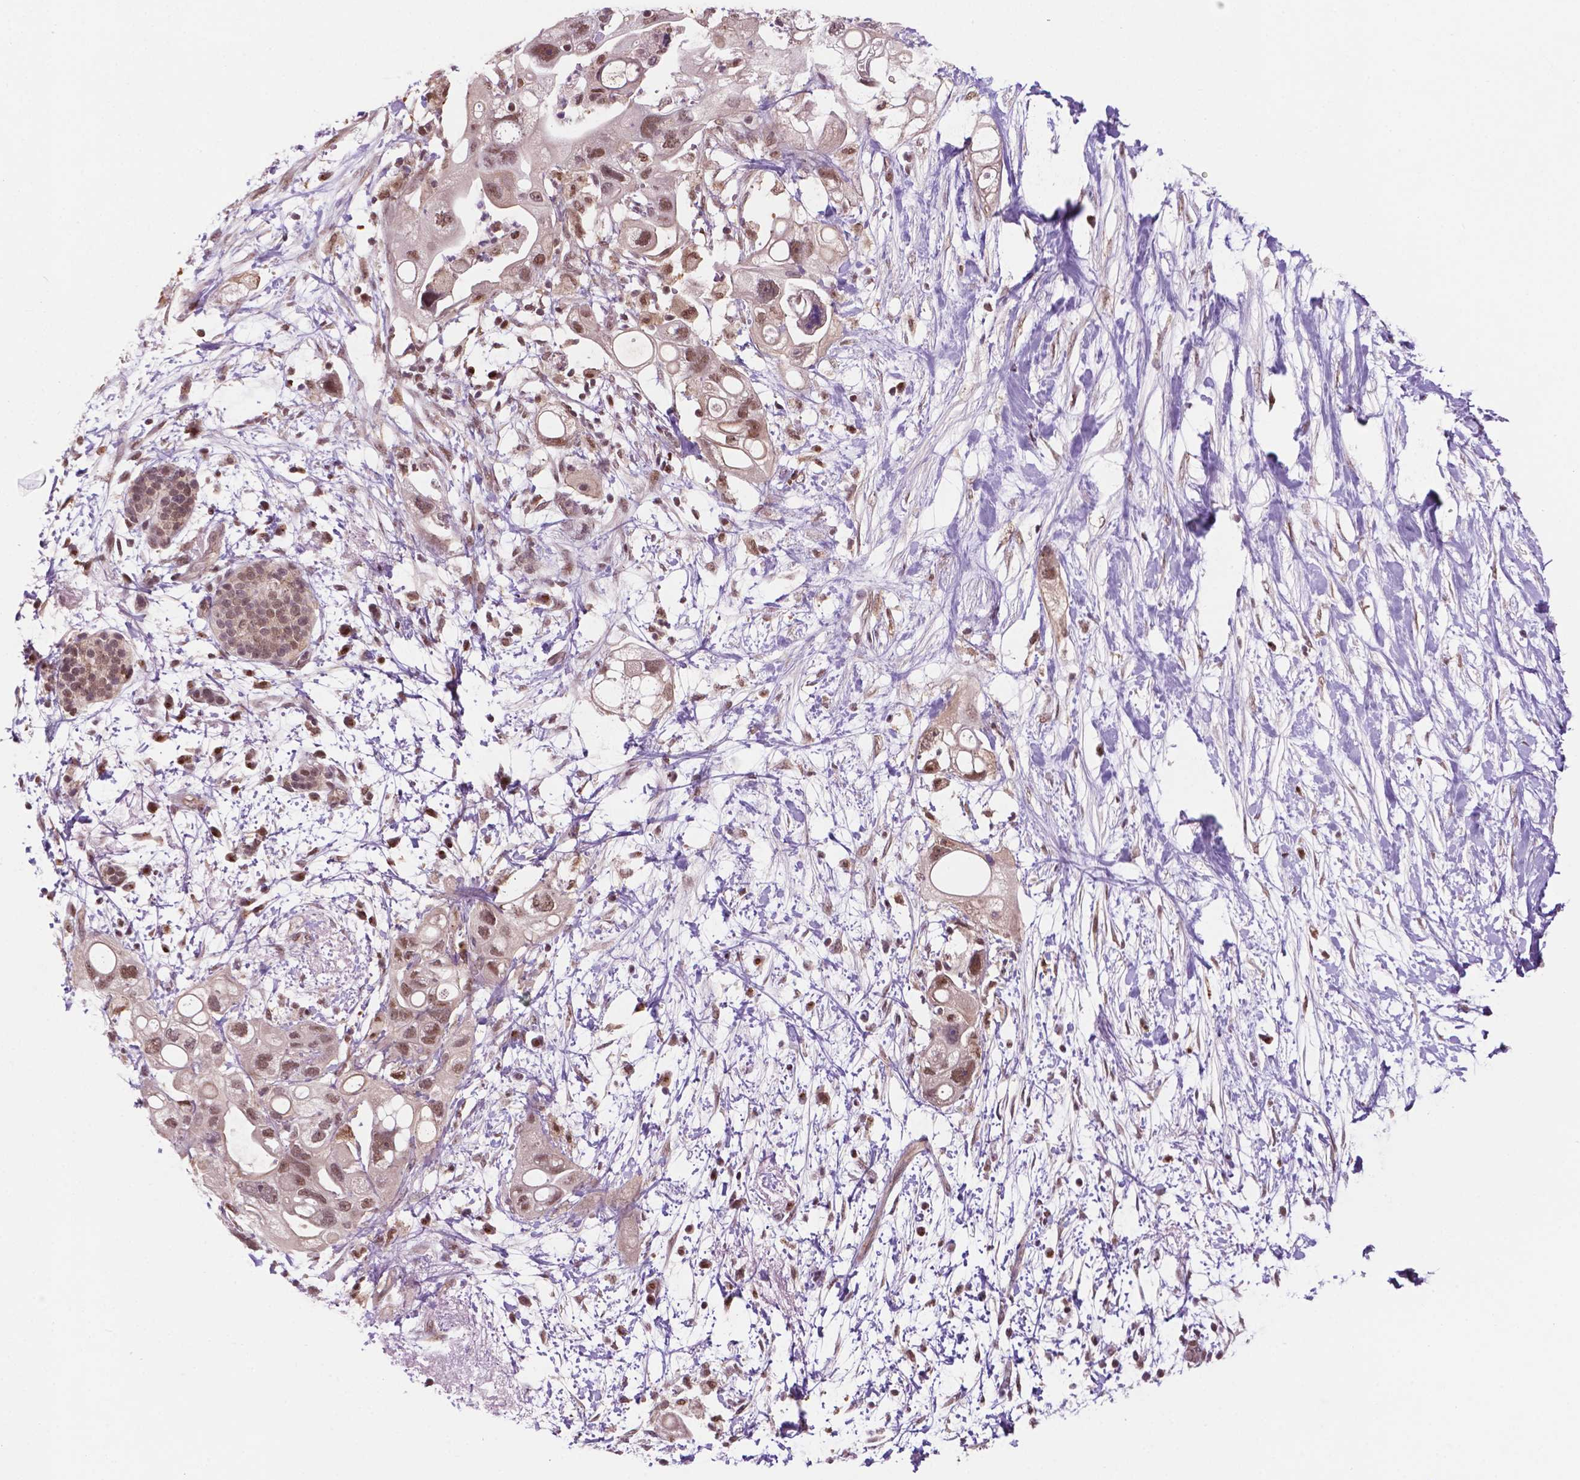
{"staining": {"intensity": "moderate", "quantity": ">75%", "location": "nuclear"}, "tissue": "pancreatic cancer", "cell_type": "Tumor cells", "image_type": "cancer", "snomed": [{"axis": "morphology", "description": "Adenocarcinoma, NOS"}, {"axis": "topography", "description": "Pancreas"}], "caption": "A brown stain shows moderate nuclear staining of a protein in human adenocarcinoma (pancreatic) tumor cells.", "gene": "PER2", "patient": {"sex": "female", "age": 72}}